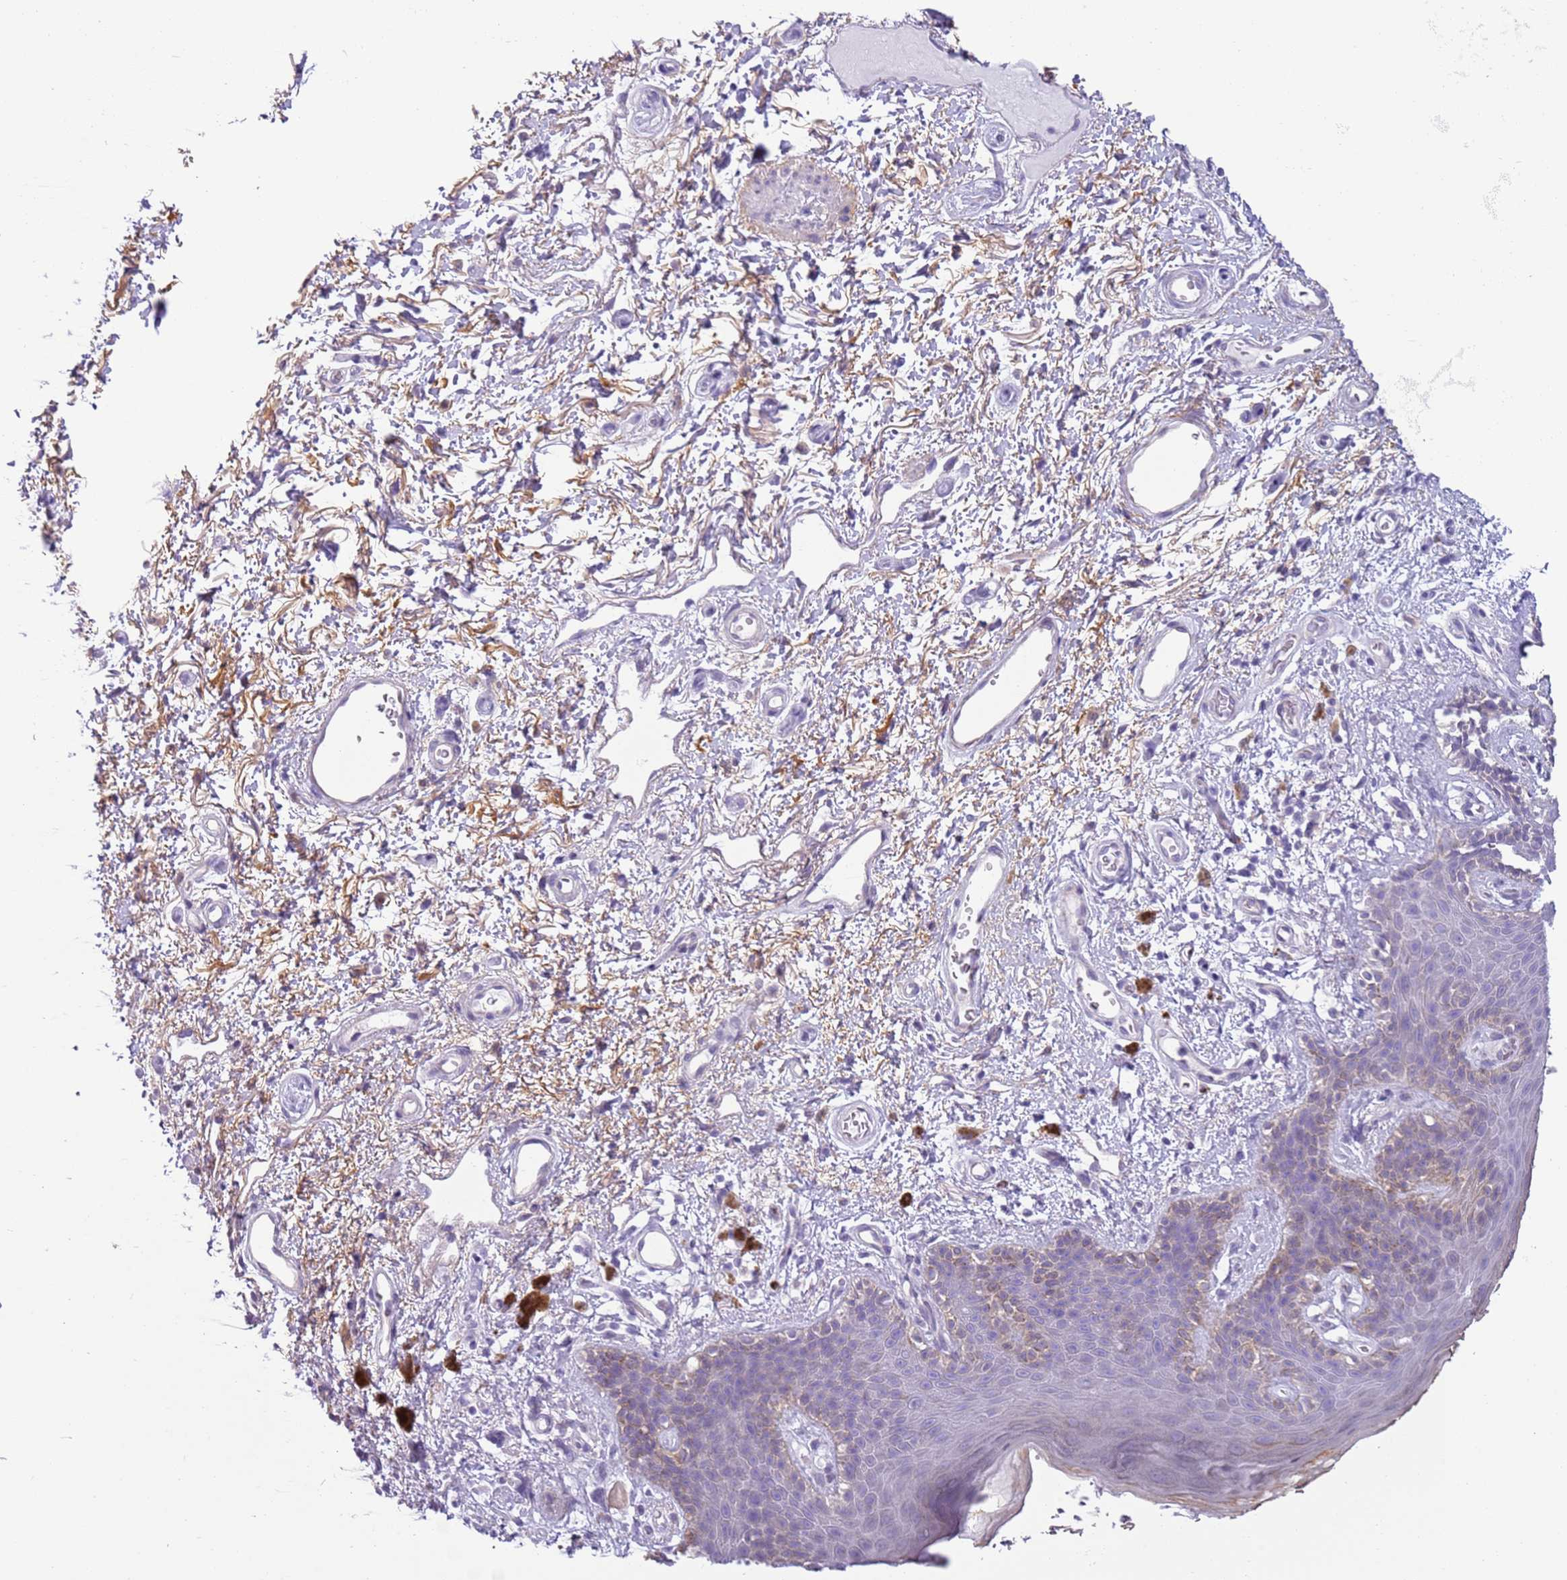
{"staining": {"intensity": "weak", "quantity": "<25%", "location": "cytoplasmic/membranous"}, "tissue": "skin", "cell_type": "Epidermal cells", "image_type": "normal", "snomed": [{"axis": "morphology", "description": "Normal tissue, NOS"}, {"axis": "topography", "description": "Anal"}], "caption": "The image reveals no significant expression in epidermal cells of skin. The staining was performed using DAB (3,3'-diaminobenzidine) to visualize the protein expression in brown, while the nuclei were stained in blue with hematoxylin (Magnification: 20x).", "gene": "OAF", "patient": {"sex": "female", "age": 46}}